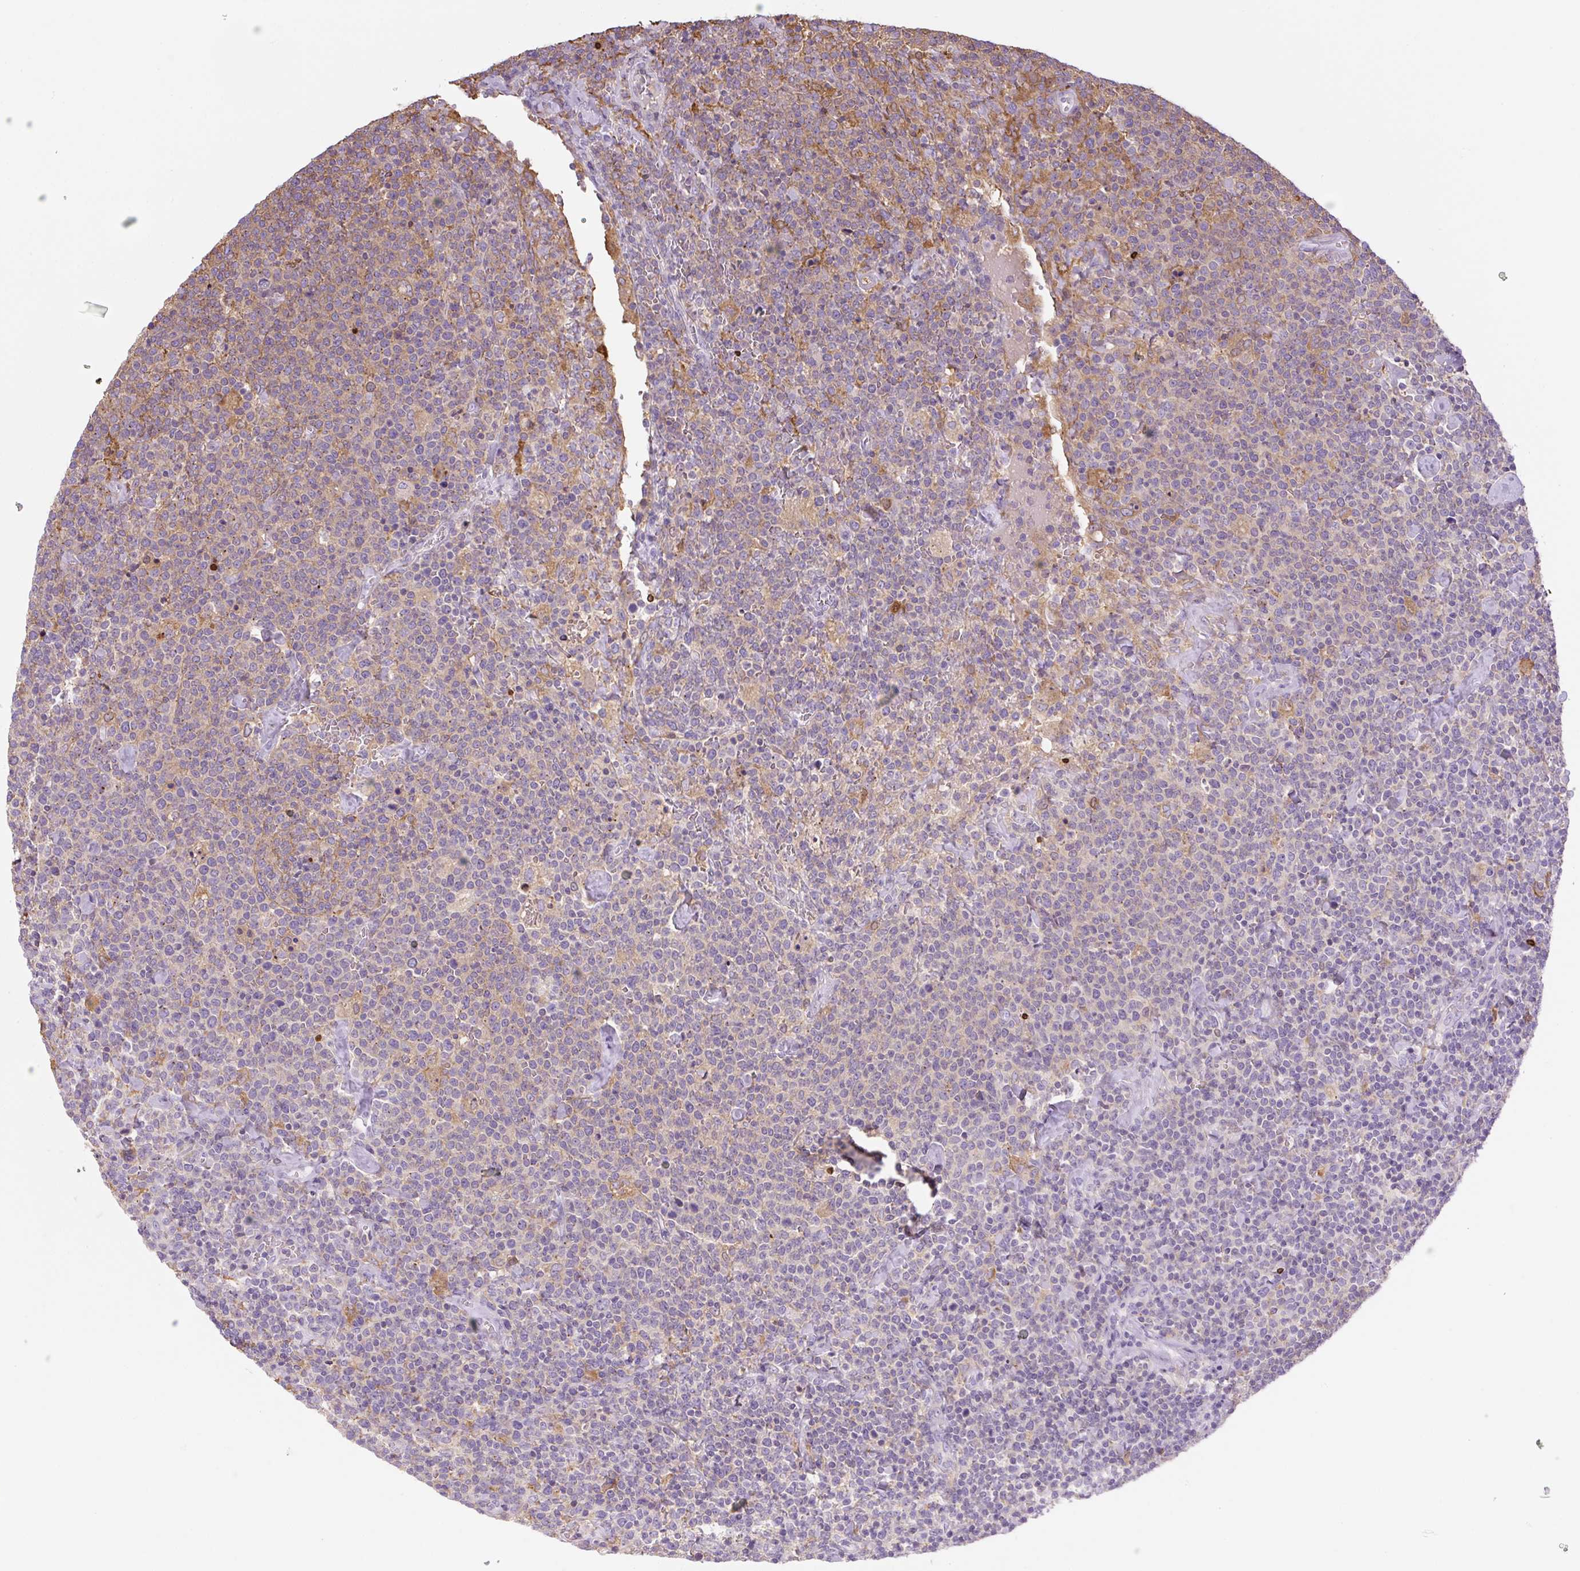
{"staining": {"intensity": "moderate", "quantity": "<25%", "location": "cytoplasmic/membranous"}, "tissue": "lymphoma", "cell_type": "Tumor cells", "image_type": "cancer", "snomed": [{"axis": "morphology", "description": "Malignant lymphoma, non-Hodgkin's type, High grade"}, {"axis": "topography", "description": "Lymph node"}], "caption": "Immunohistochemistry (DAB (3,3'-diaminobenzidine)) staining of lymphoma demonstrates moderate cytoplasmic/membranous protein staining in about <25% of tumor cells. (Stains: DAB in brown, nuclei in blue, Microscopy: brightfield microscopy at high magnification).", "gene": "PIP5KL1", "patient": {"sex": "male", "age": 61}}